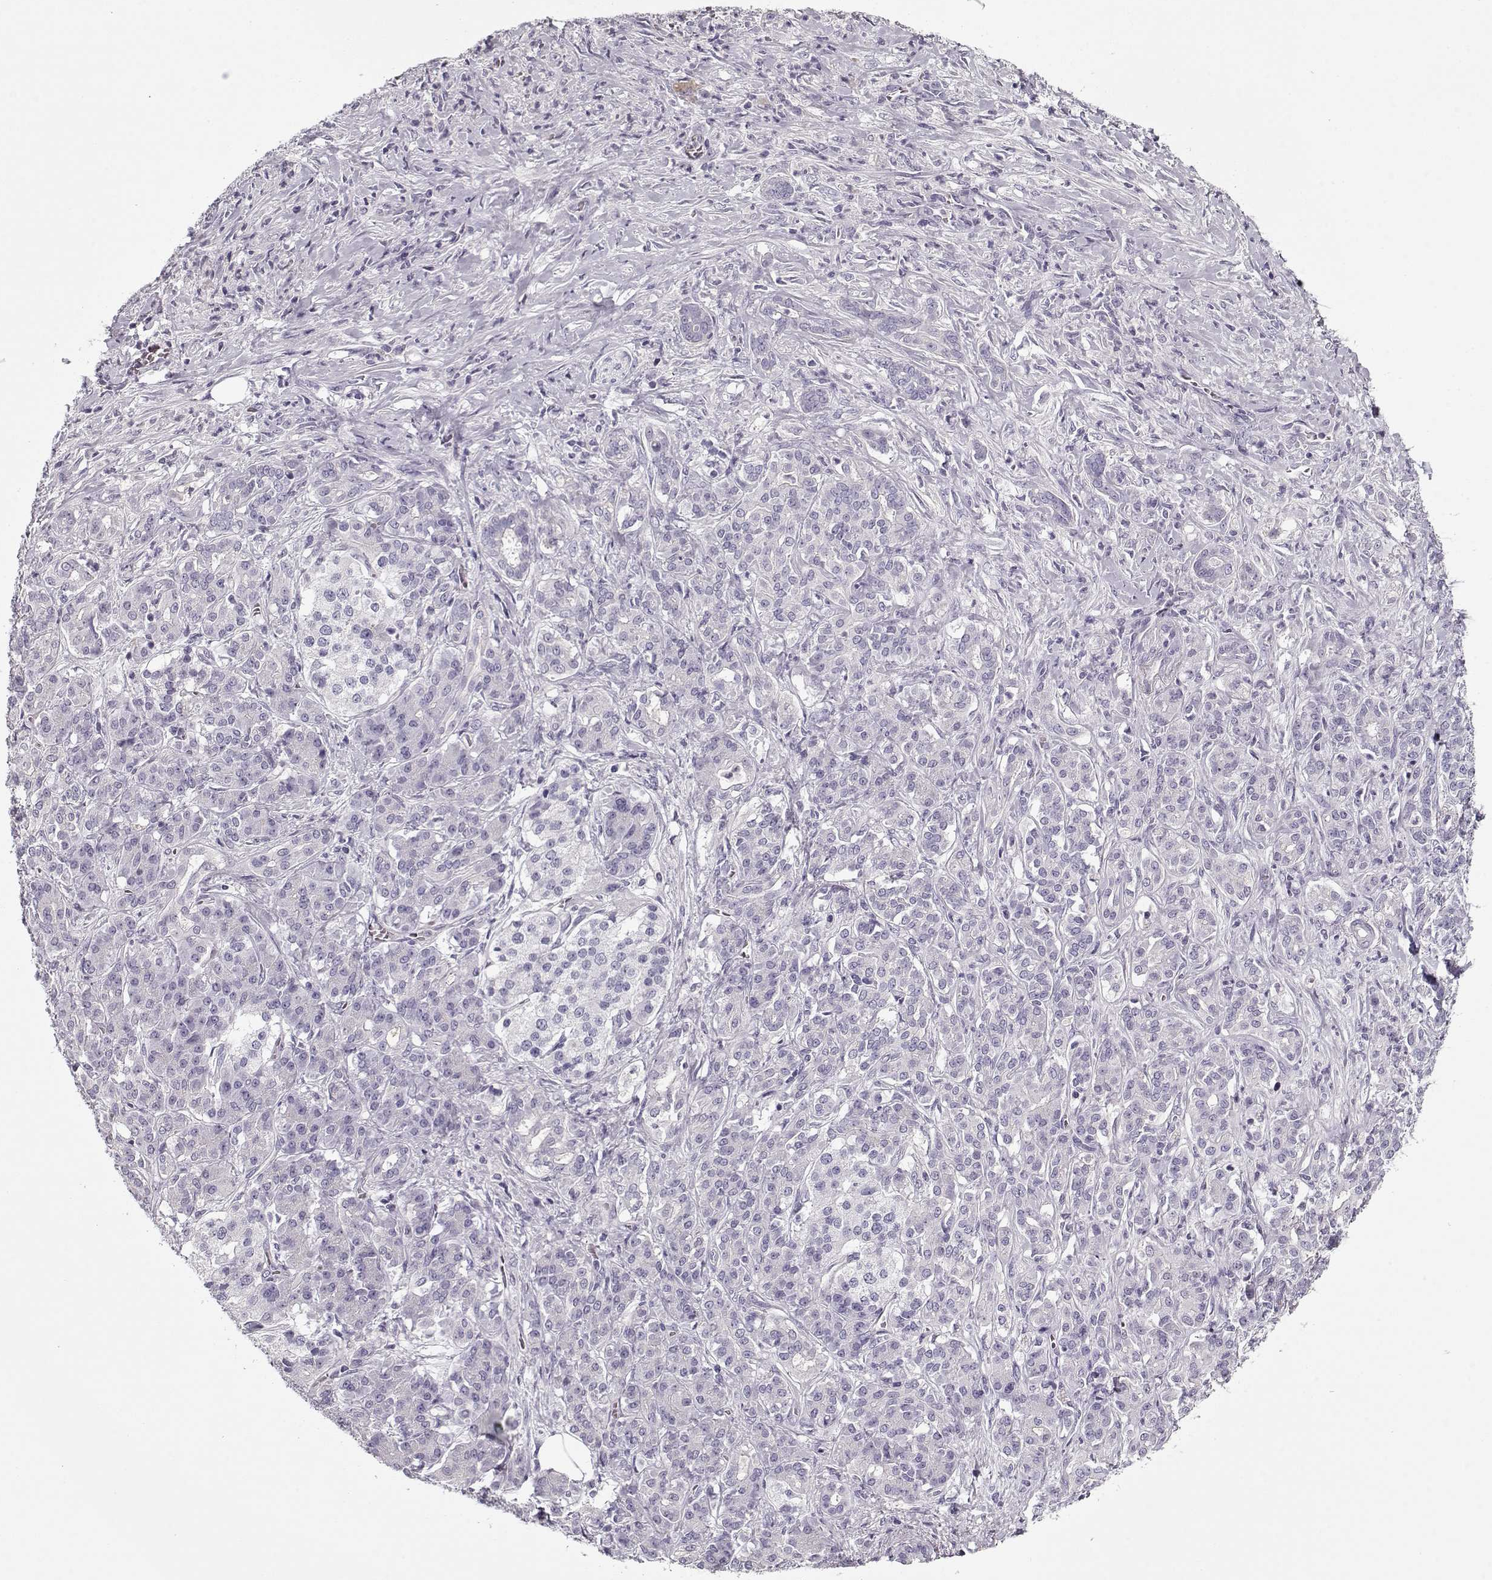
{"staining": {"intensity": "negative", "quantity": "none", "location": "none"}, "tissue": "pancreatic cancer", "cell_type": "Tumor cells", "image_type": "cancer", "snomed": [{"axis": "morphology", "description": "Normal tissue, NOS"}, {"axis": "morphology", "description": "Inflammation, NOS"}, {"axis": "morphology", "description": "Adenocarcinoma, NOS"}, {"axis": "topography", "description": "Pancreas"}], "caption": "This is a micrograph of immunohistochemistry staining of adenocarcinoma (pancreatic), which shows no expression in tumor cells.", "gene": "CCDC136", "patient": {"sex": "male", "age": 57}}